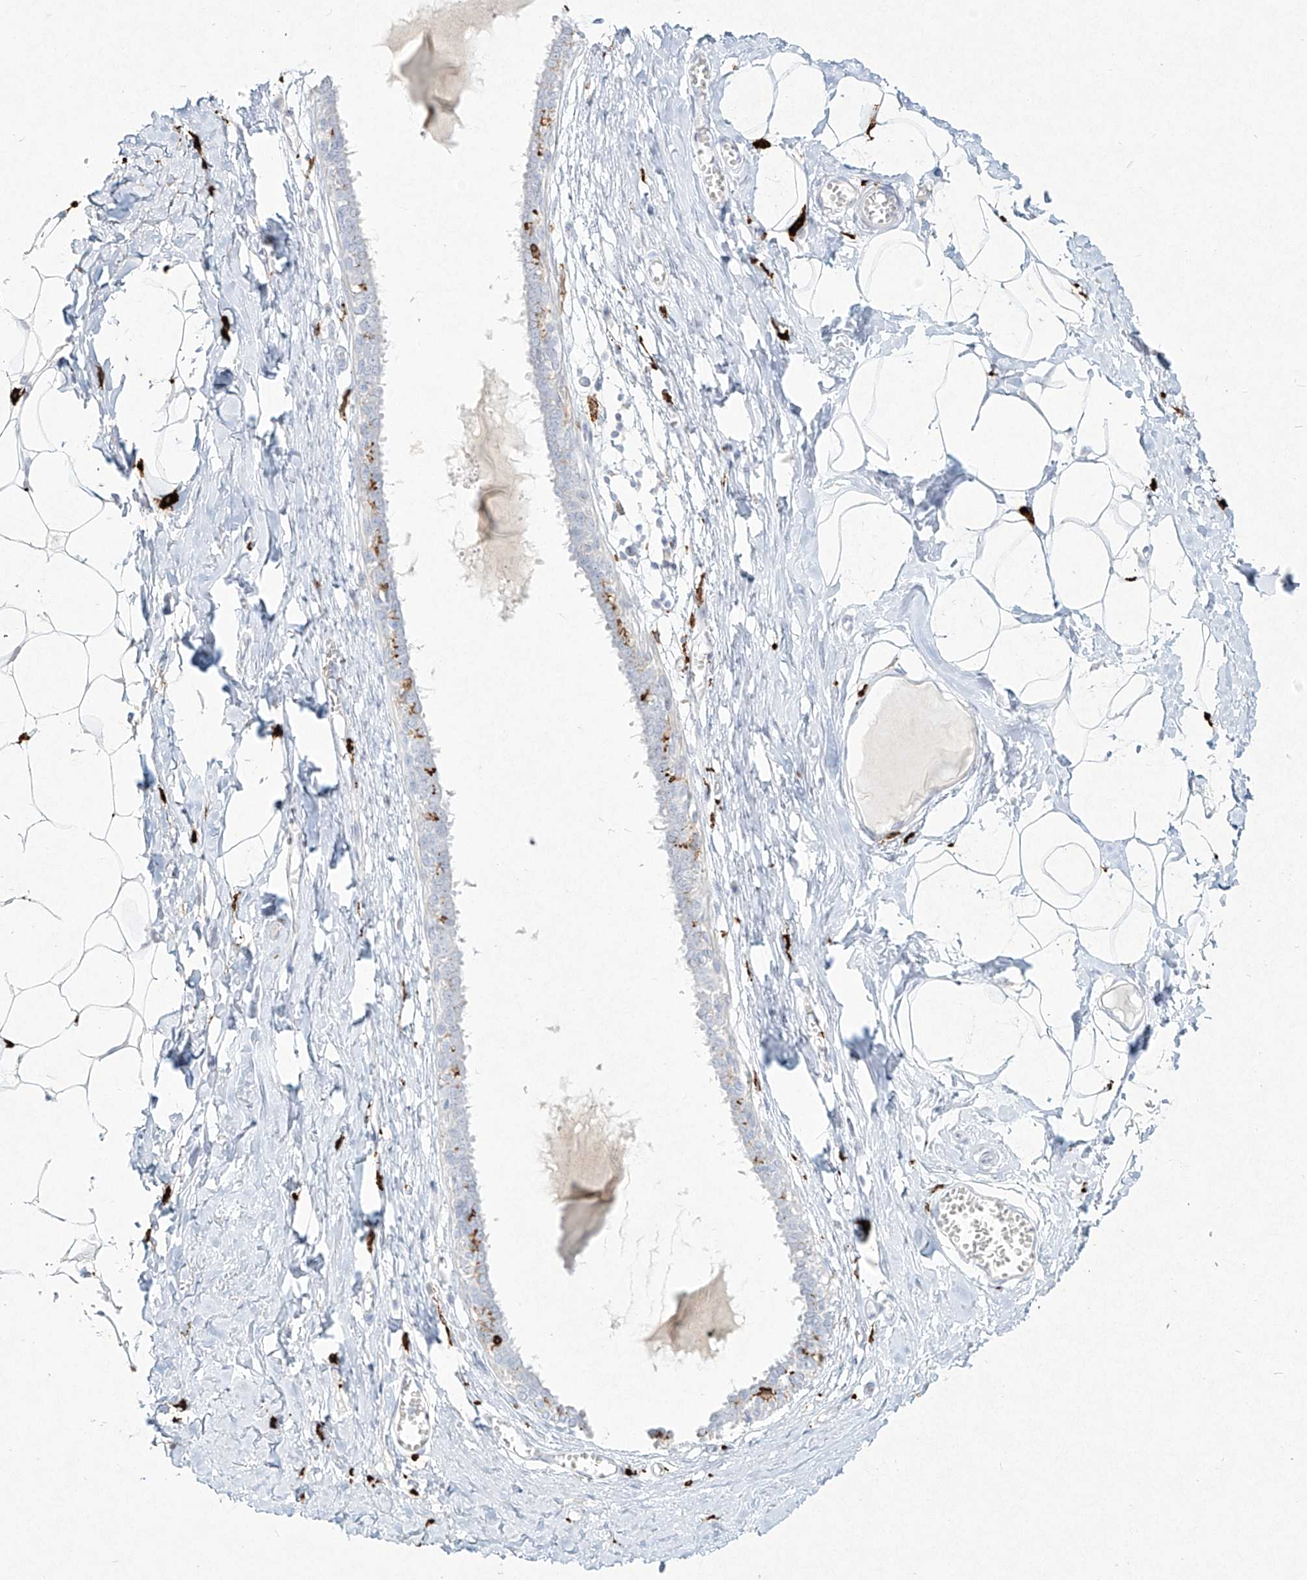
{"staining": {"intensity": "negative", "quantity": "none", "location": "none"}, "tissue": "breast", "cell_type": "Adipocytes", "image_type": "normal", "snomed": [{"axis": "morphology", "description": "Normal tissue, NOS"}, {"axis": "topography", "description": "Breast"}], "caption": "Adipocytes are negative for protein expression in benign human breast. (Brightfield microscopy of DAB immunohistochemistry at high magnification).", "gene": "CD209", "patient": {"sex": "female", "age": 27}}